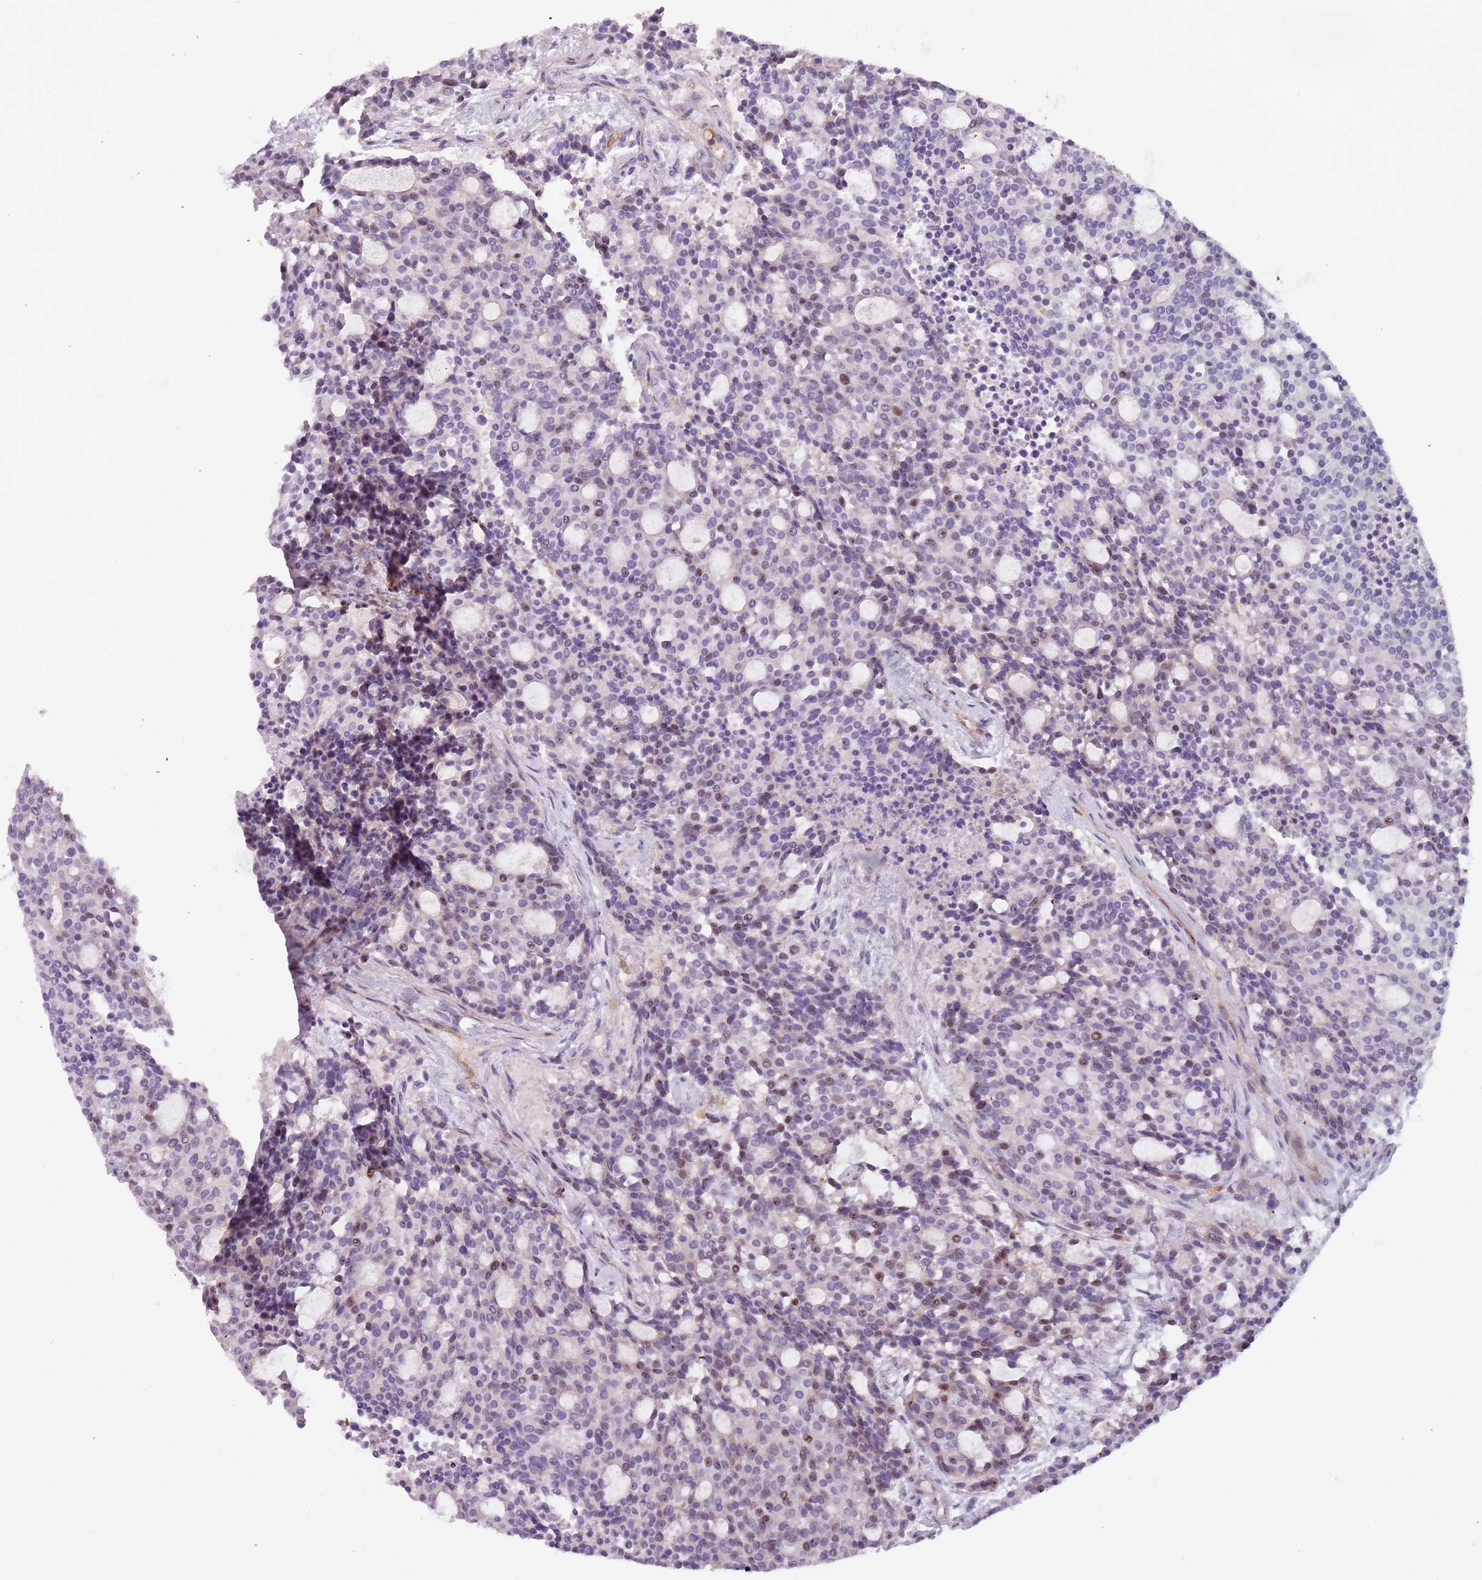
{"staining": {"intensity": "negative", "quantity": "none", "location": "none"}, "tissue": "carcinoid", "cell_type": "Tumor cells", "image_type": "cancer", "snomed": [{"axis": "morphology", "description": "Carcinoid, malignant, NOS"}, {"axis": "topography", "description": "Pancreas"}], "caption": "IHC histopathology image of neoplastic tissue: carcinoid (malignant) stained with DAB reveals no significant protein positivity in tumor cells. (Immunohistochemistry, brightfield microscopy, high magnification).", "gene": "NADK", "patient": {"sex": "female", "age": 54}}